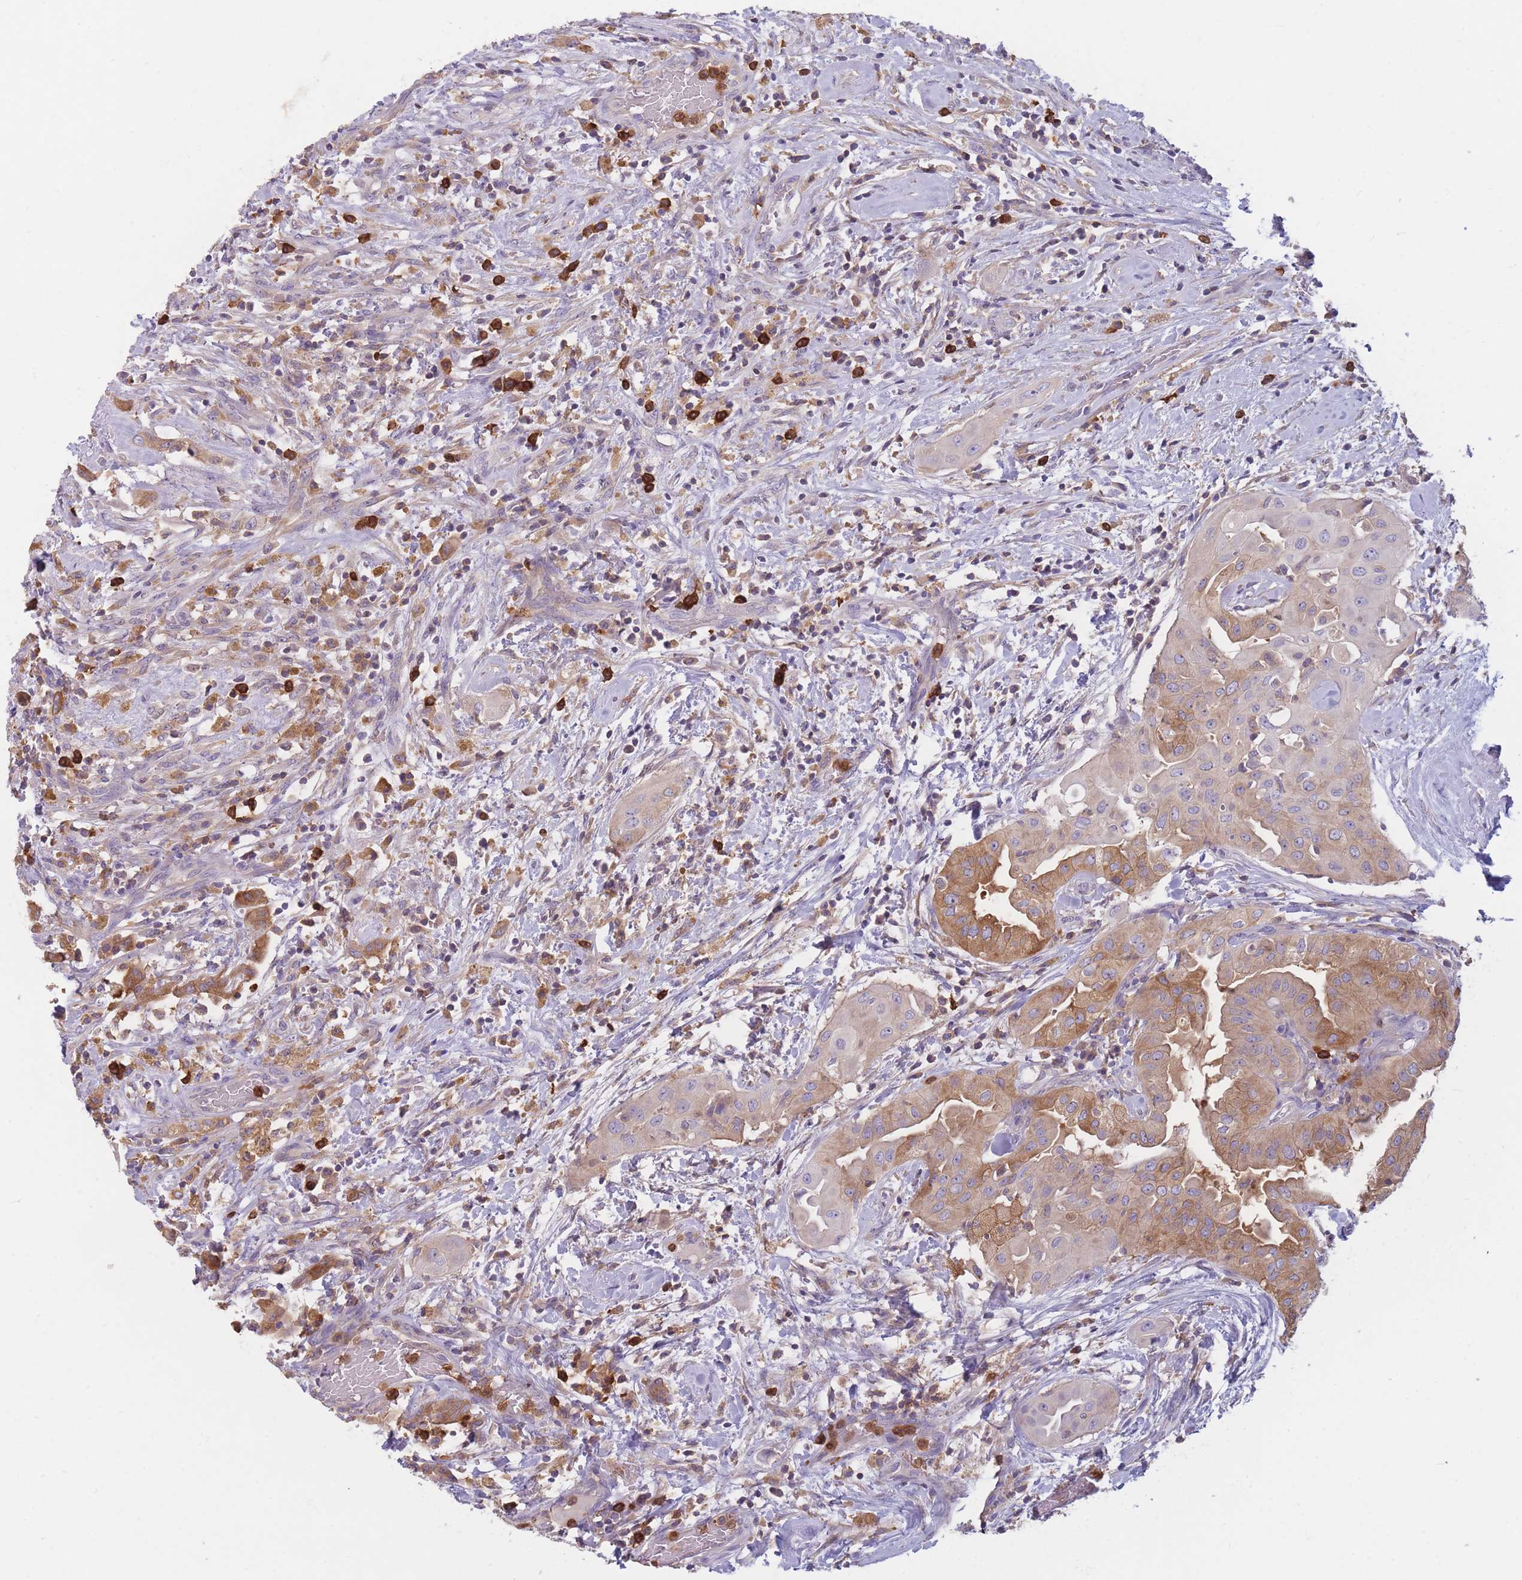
{"staining": {"intensity": "moderate", "quantity": ">75%", "location": "cytoplasmic/membranous"}, "tissue": "thyroid cancer", "cell_type": "Tumor cells", "image_type": "cancer", "snomed": [{"axis": "morphology", "description": "Papillary adenocarcinoma, NOS"}, {"axis": "topography", "description": "Thyroid gland"}], "caption": "Papillary adenocarcinoma (thyroid) tissue shows moderate cytoplasmic/membranous positivity in approximately >75% of tumor cells, visualized by immunohistochemistry.", "gene": "ST3GAL4", "patient": {"sex": "female", "age": 59}}